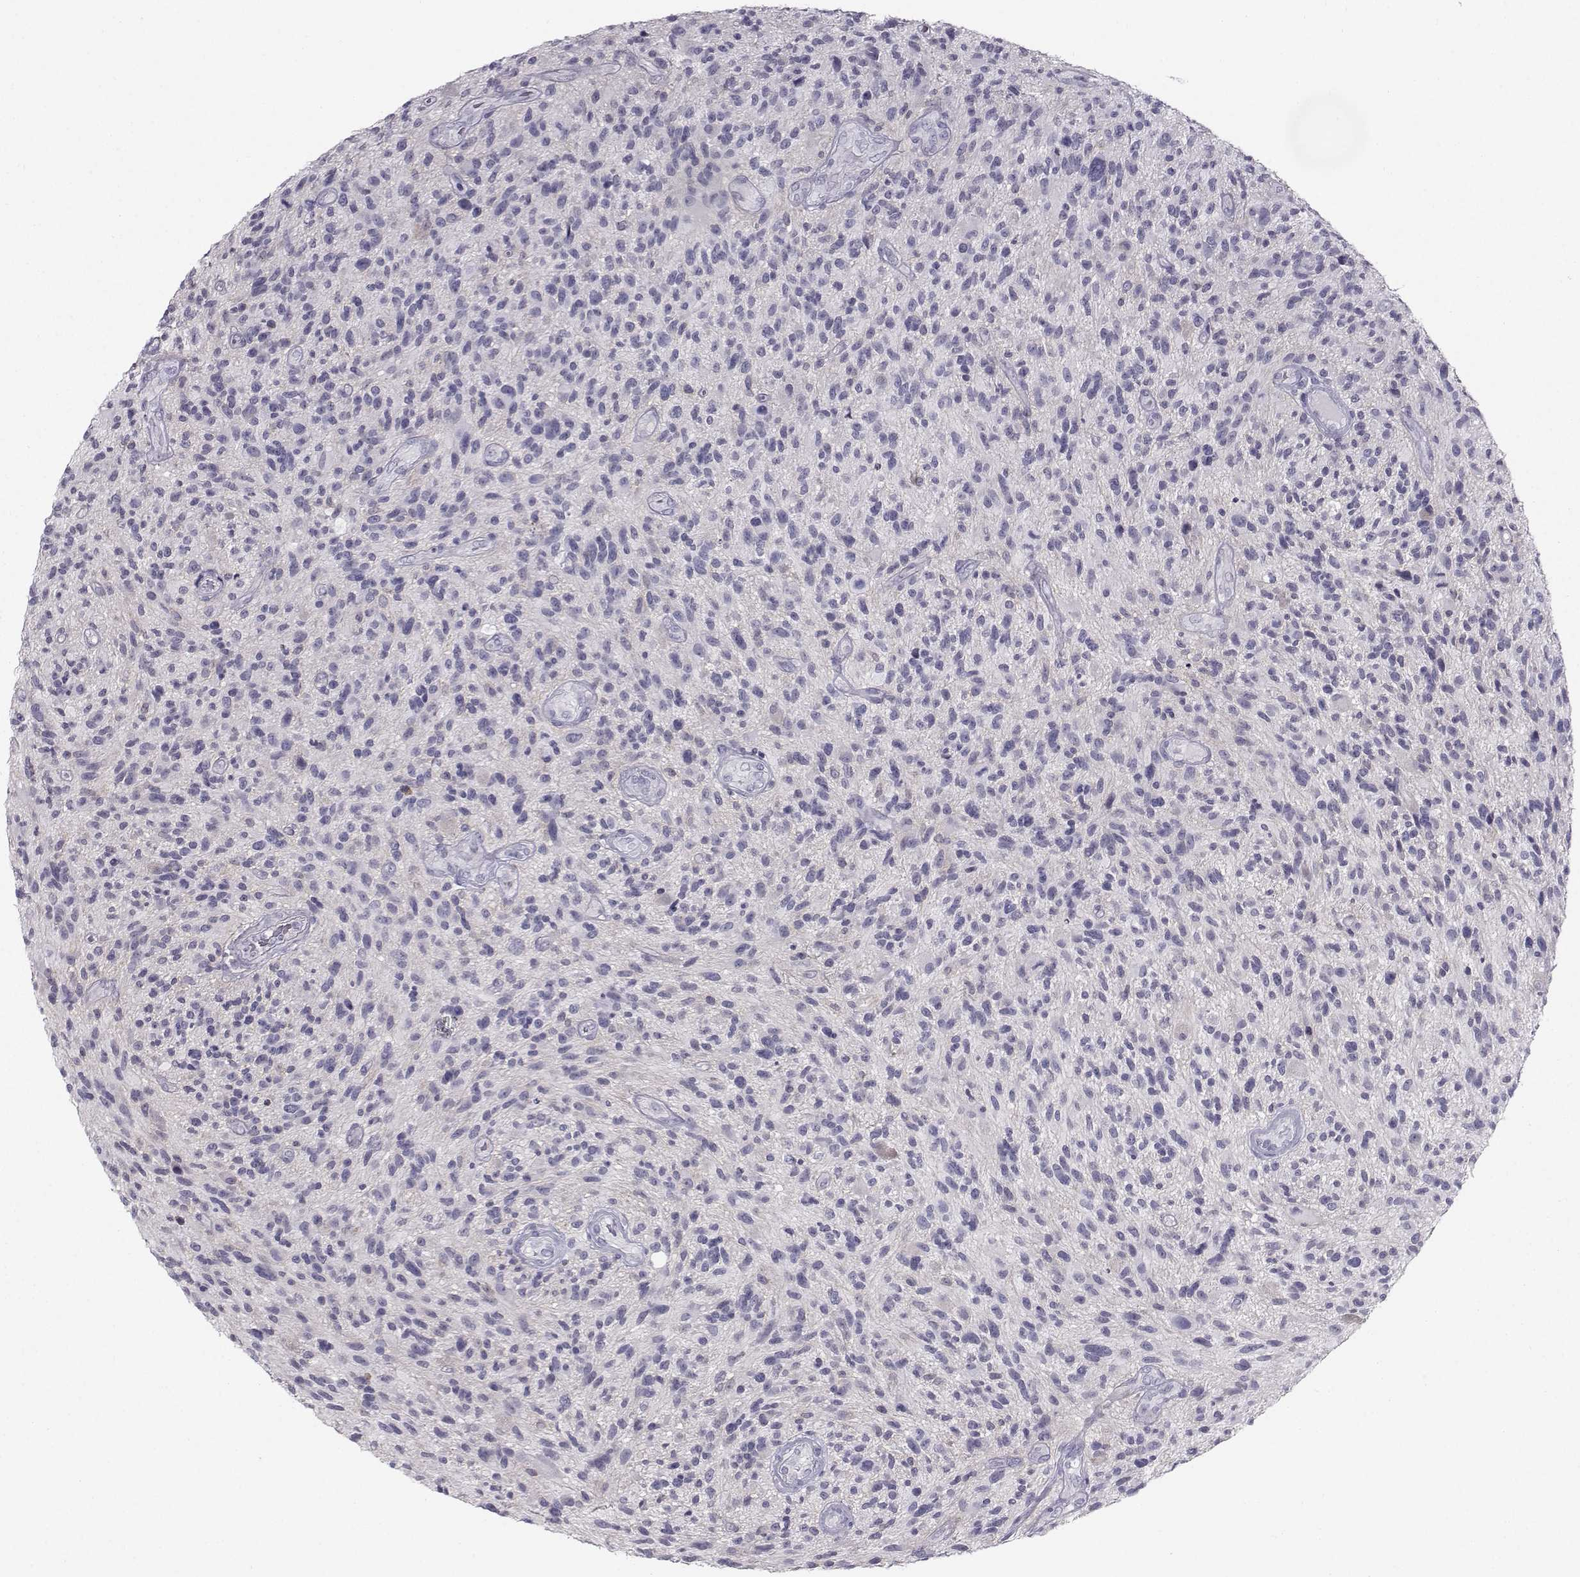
{"staining": {"intensity": "negative", "quantity": "none", "location": "none"}, "tissue": "glioma", "cell_type": "Tumor cells", "image_type": "cancer", "snomed": [{"axis": "morphology", "description": "Glioma, malignant, High grade"}, {"axis": "topography", "description": "Brain"}], "caption": "A micrograph of human malignant high-grade glioma is negative for staining in tumor cells.", "gene": "SPDYE4", "patient": {"sex": "male", "age": 47}}